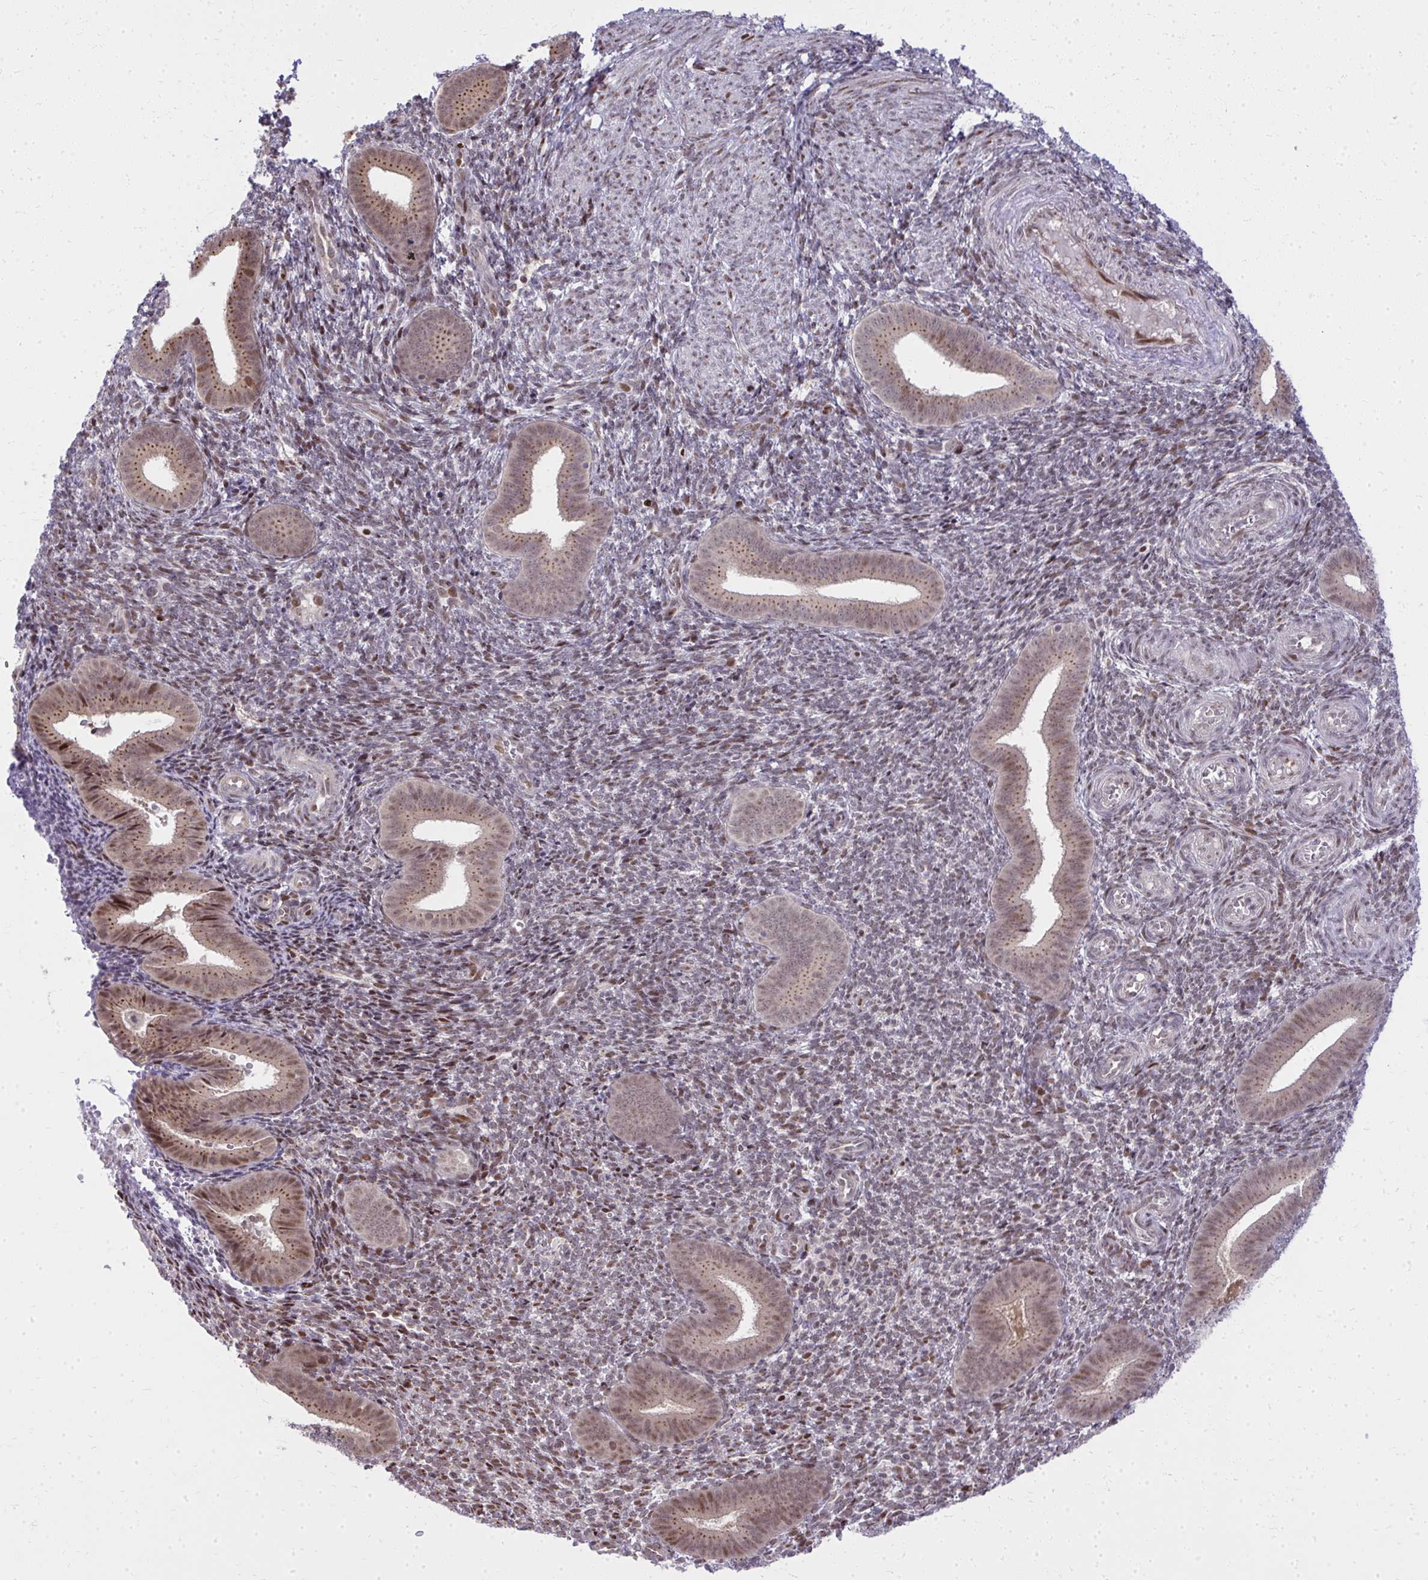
{"staining": {"intensity": "strong", "quantity": "<25%", "location": "nuclear"}, "tissue": "endometrium", "cell_type": "Cells in endometrial stroma", "image_type": "normal", "snomed": [{"axis": "morphology", "description": "Normal tissue, NOS"}, {"axis": "topography", "description": "Endometrium"}], "caption": "Strong nuclear positivity for a protein is appreciated in about <25% of cells in endometrial stroma of unremarkable endometrium using immunohistochemistry (IHC).", "gene": "PIGY", "patient": {"sex": "female", "age": 25}}